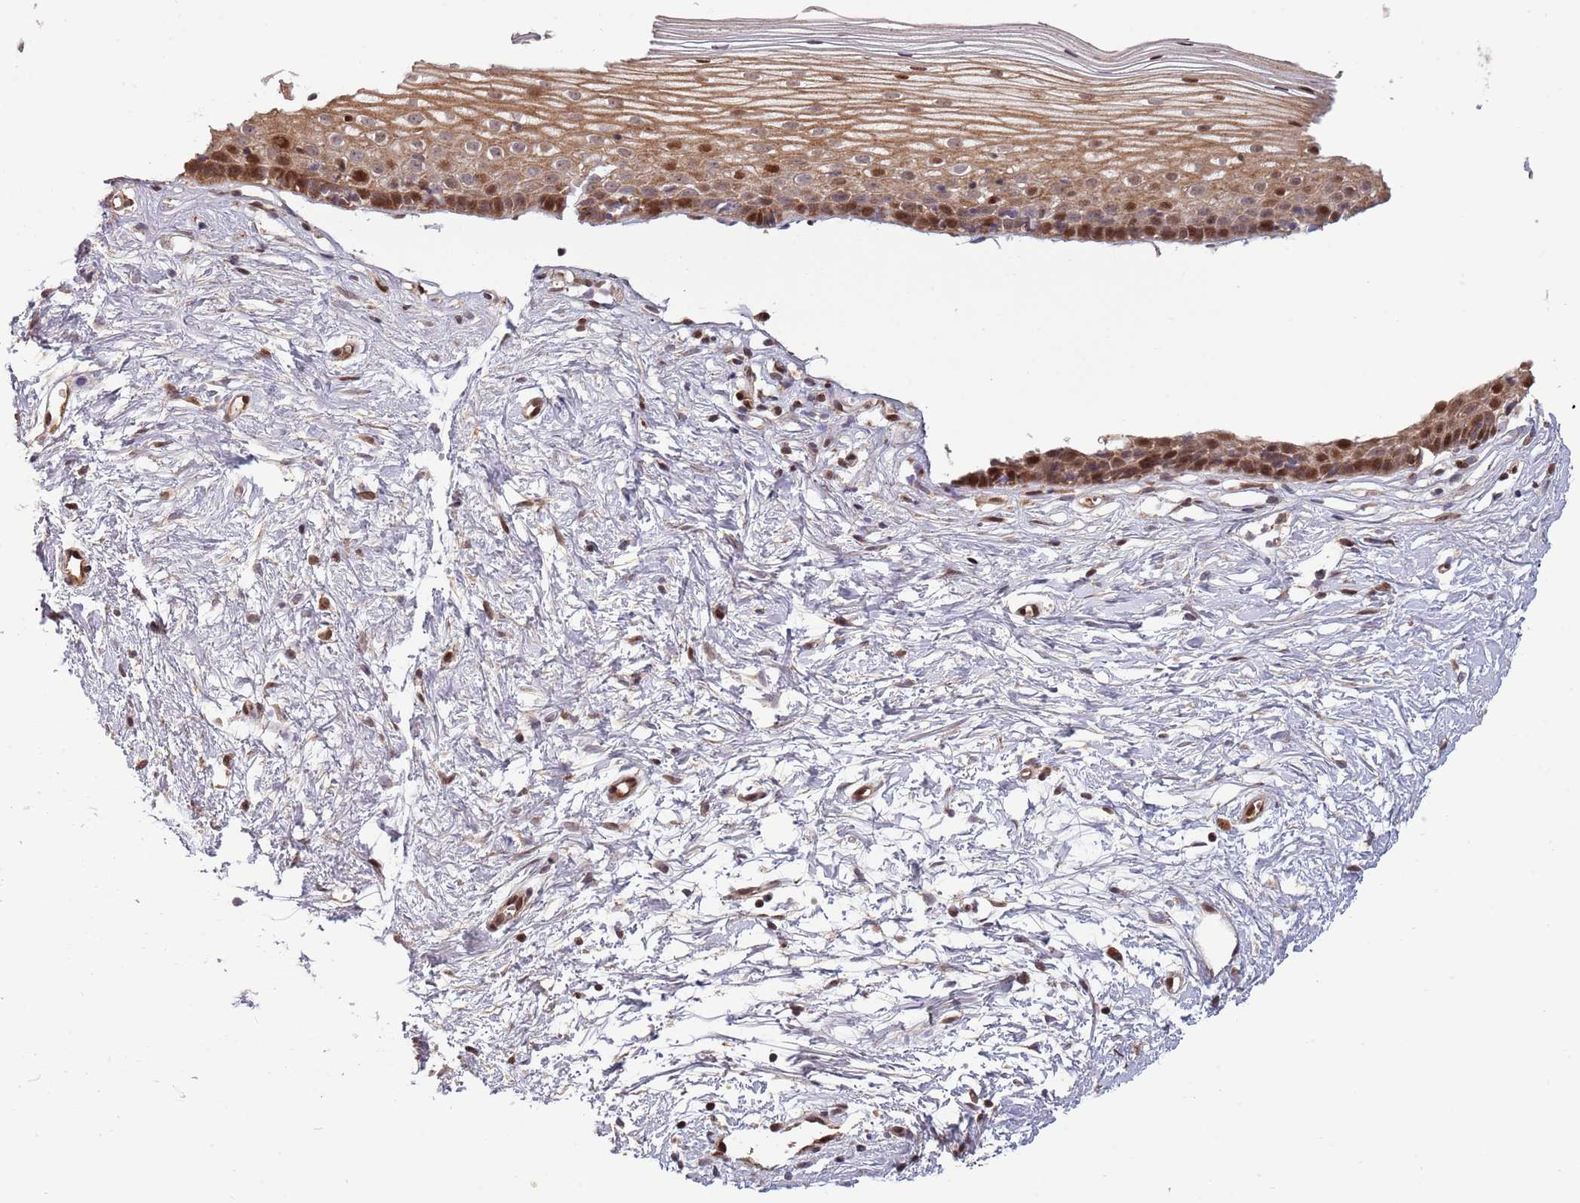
{"staining": {"intensity": "moderate", "quantity": ">75%", "location": "cytoplasmic/membranous,nuclear"}, "tissue": "cervix", "cell_type": "Glandular cells", "image_type": "normal", "snomed": [{"axis": "morphology", "description": "Normal tissue, NOS"}, {"axis": "topography", "description": "Cervix"}], "caption": "A histopathology image of human cervix stained for a protein shows moderate cytoplasmic/membranous,nuclear brown staining in glandular cells.", "gene": "SYNDIG1L", "patient": {"sex": "female", "age": 40}}